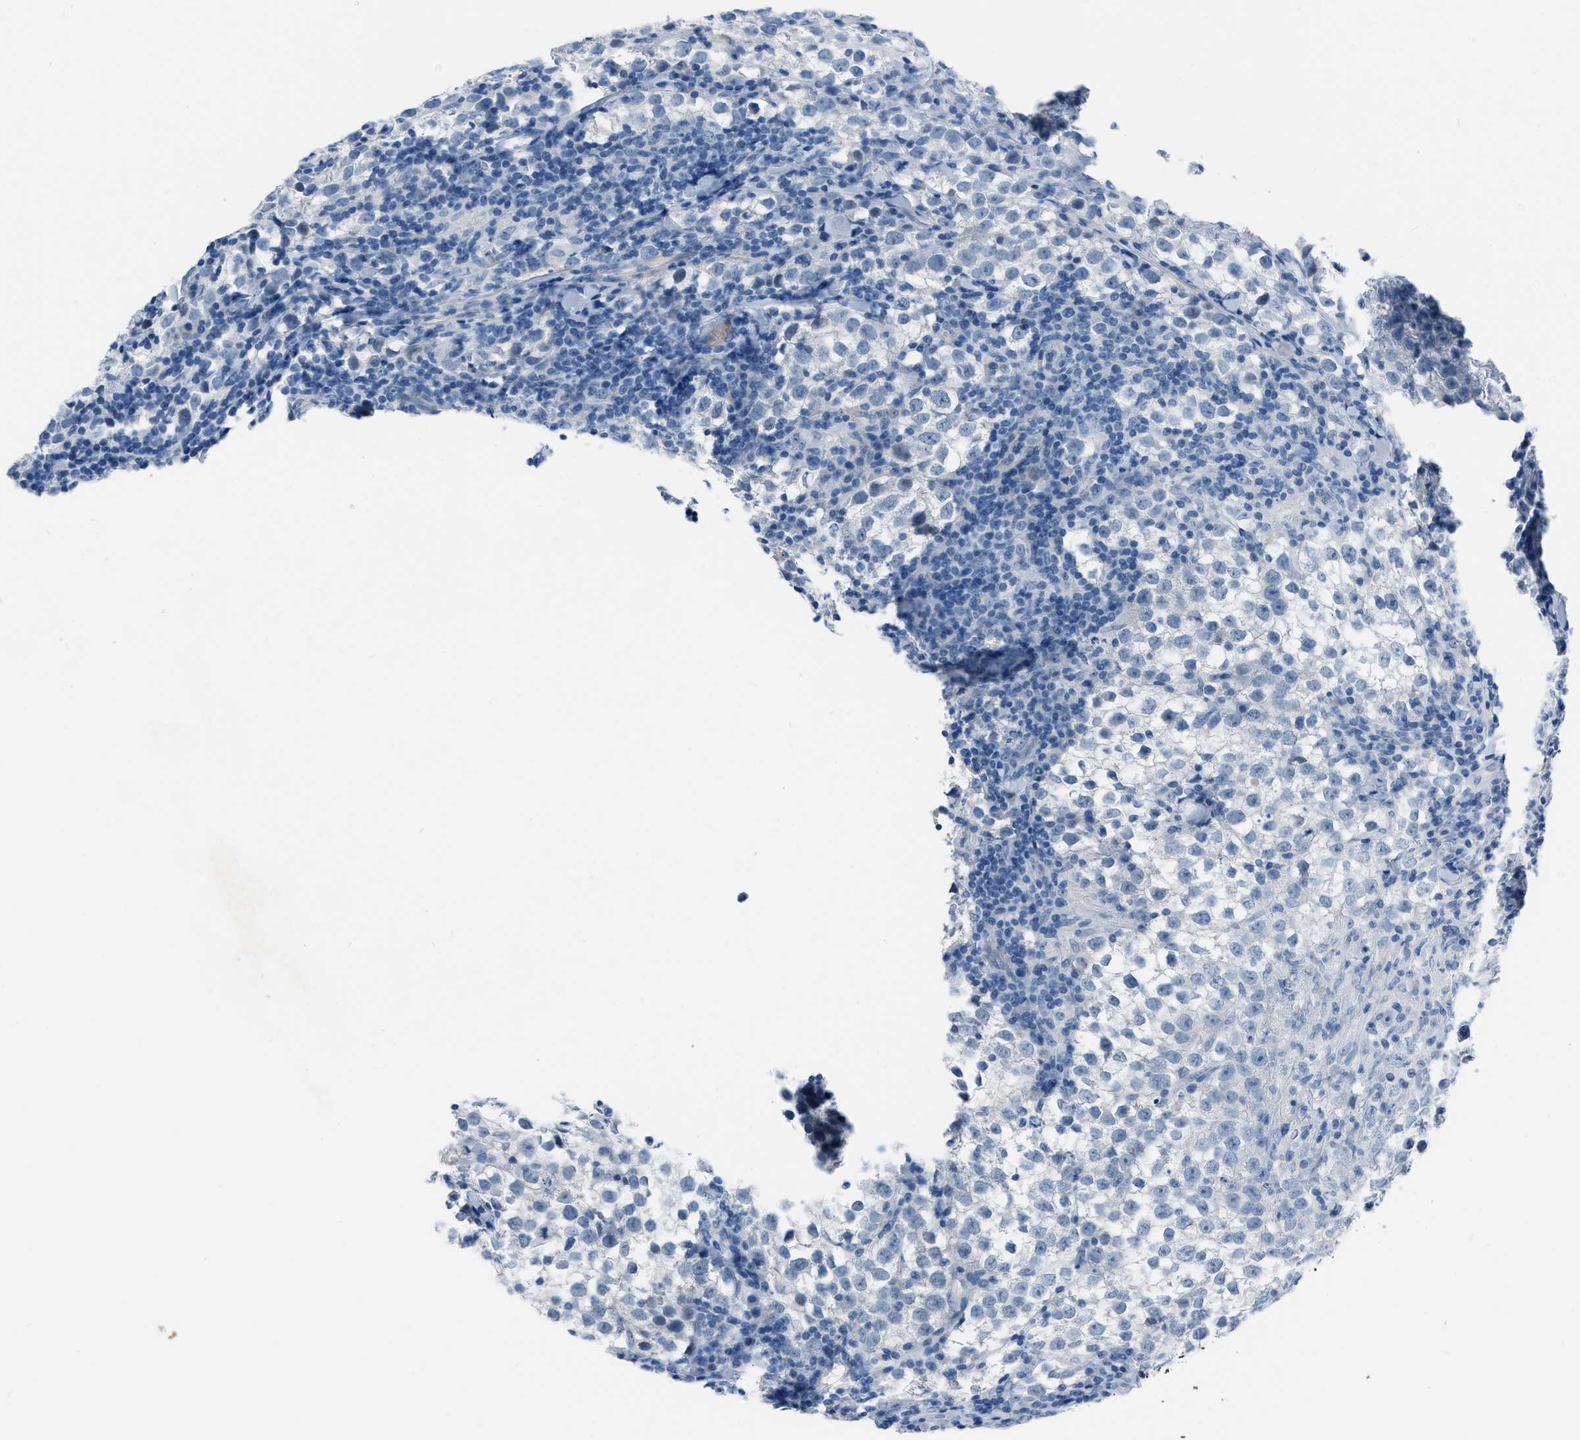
{"staining": {"intensity": "negative", "quantity": "none", "location": "none"}, "tissue": "testis cancer", "cell_type": "Tumor cells", "image_type": "cancer", "snomed": [{"axis": "morphology", "description": "Seminoma, NOS"}, {"axis": "morphology", "description": "Carcinoma, Embryonal, NOS"}, {"axis": "topography", "description": "Testis"}], "caption": "High magnification brightfield microscopy of testis seminoma stained with DAB (brown) and counterstained with hematoxylin (blue): tumor cells show no significant expression.", "gene": "SPATC1L", "patient": {"sex": "male", "age": 36}}